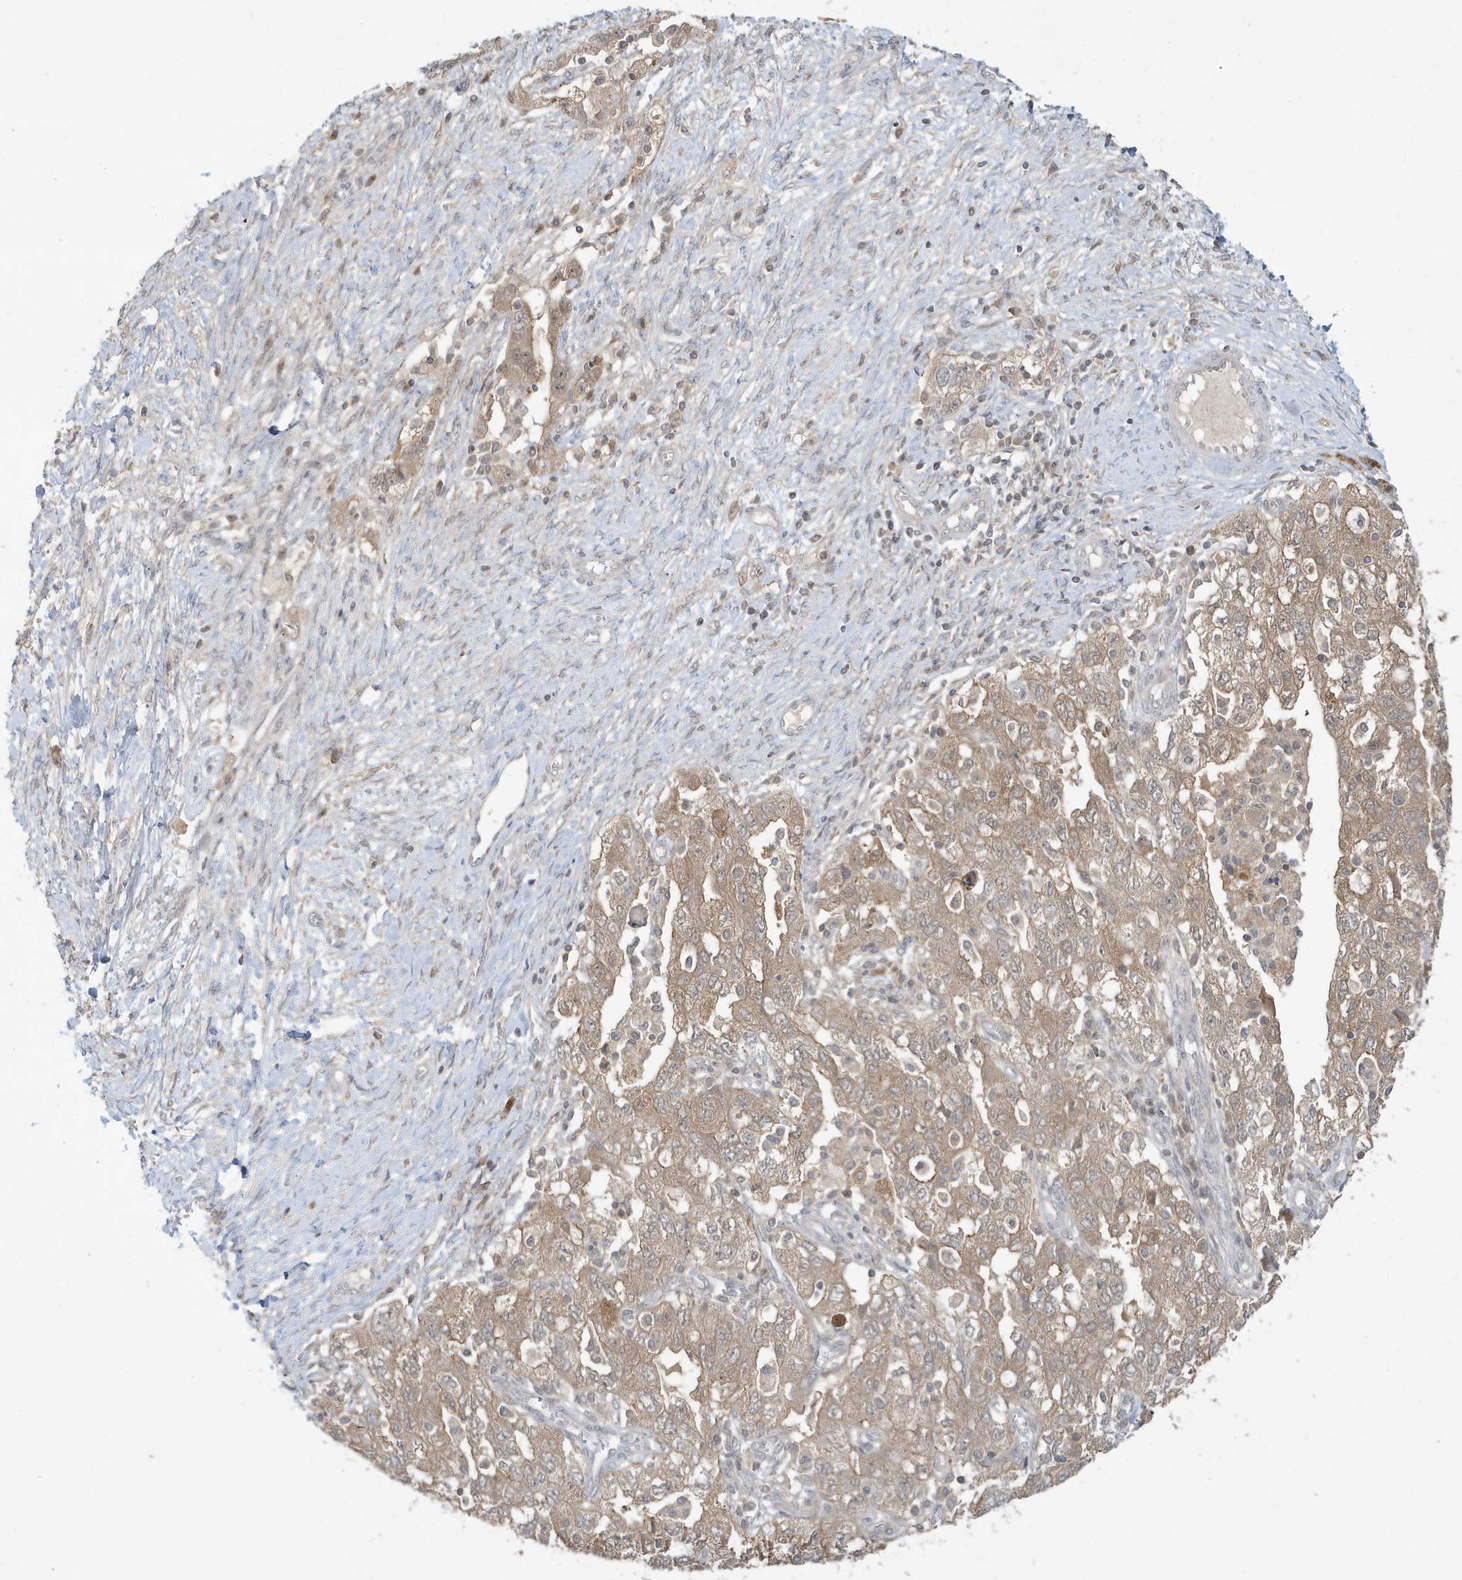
{"staining": {"intensity": "moderate", "quantity": ">75%", "location": "cytoplasmic/membranous"}, "tissue": "ovarian cancer", "cell_type": "Tumor cells", "image_type": "cancer", "snomed": [{"axis": "morphology", "description": "Carcinoma, NOS"}, {"axis": "morphology", "description": "Cystadenocarcinoma, serous, NOS"}, {"axis": "topography", "description": "Ovary"}], "caption": "Tumor cells demonstrate medium levels of moderate cytoplasmic/membranous expression in approximately >75% of cells in human ovarian serous cystadenocarcinoma.", "gene": "PRRT3", "patient": {"sex": "female", "age": 69}}